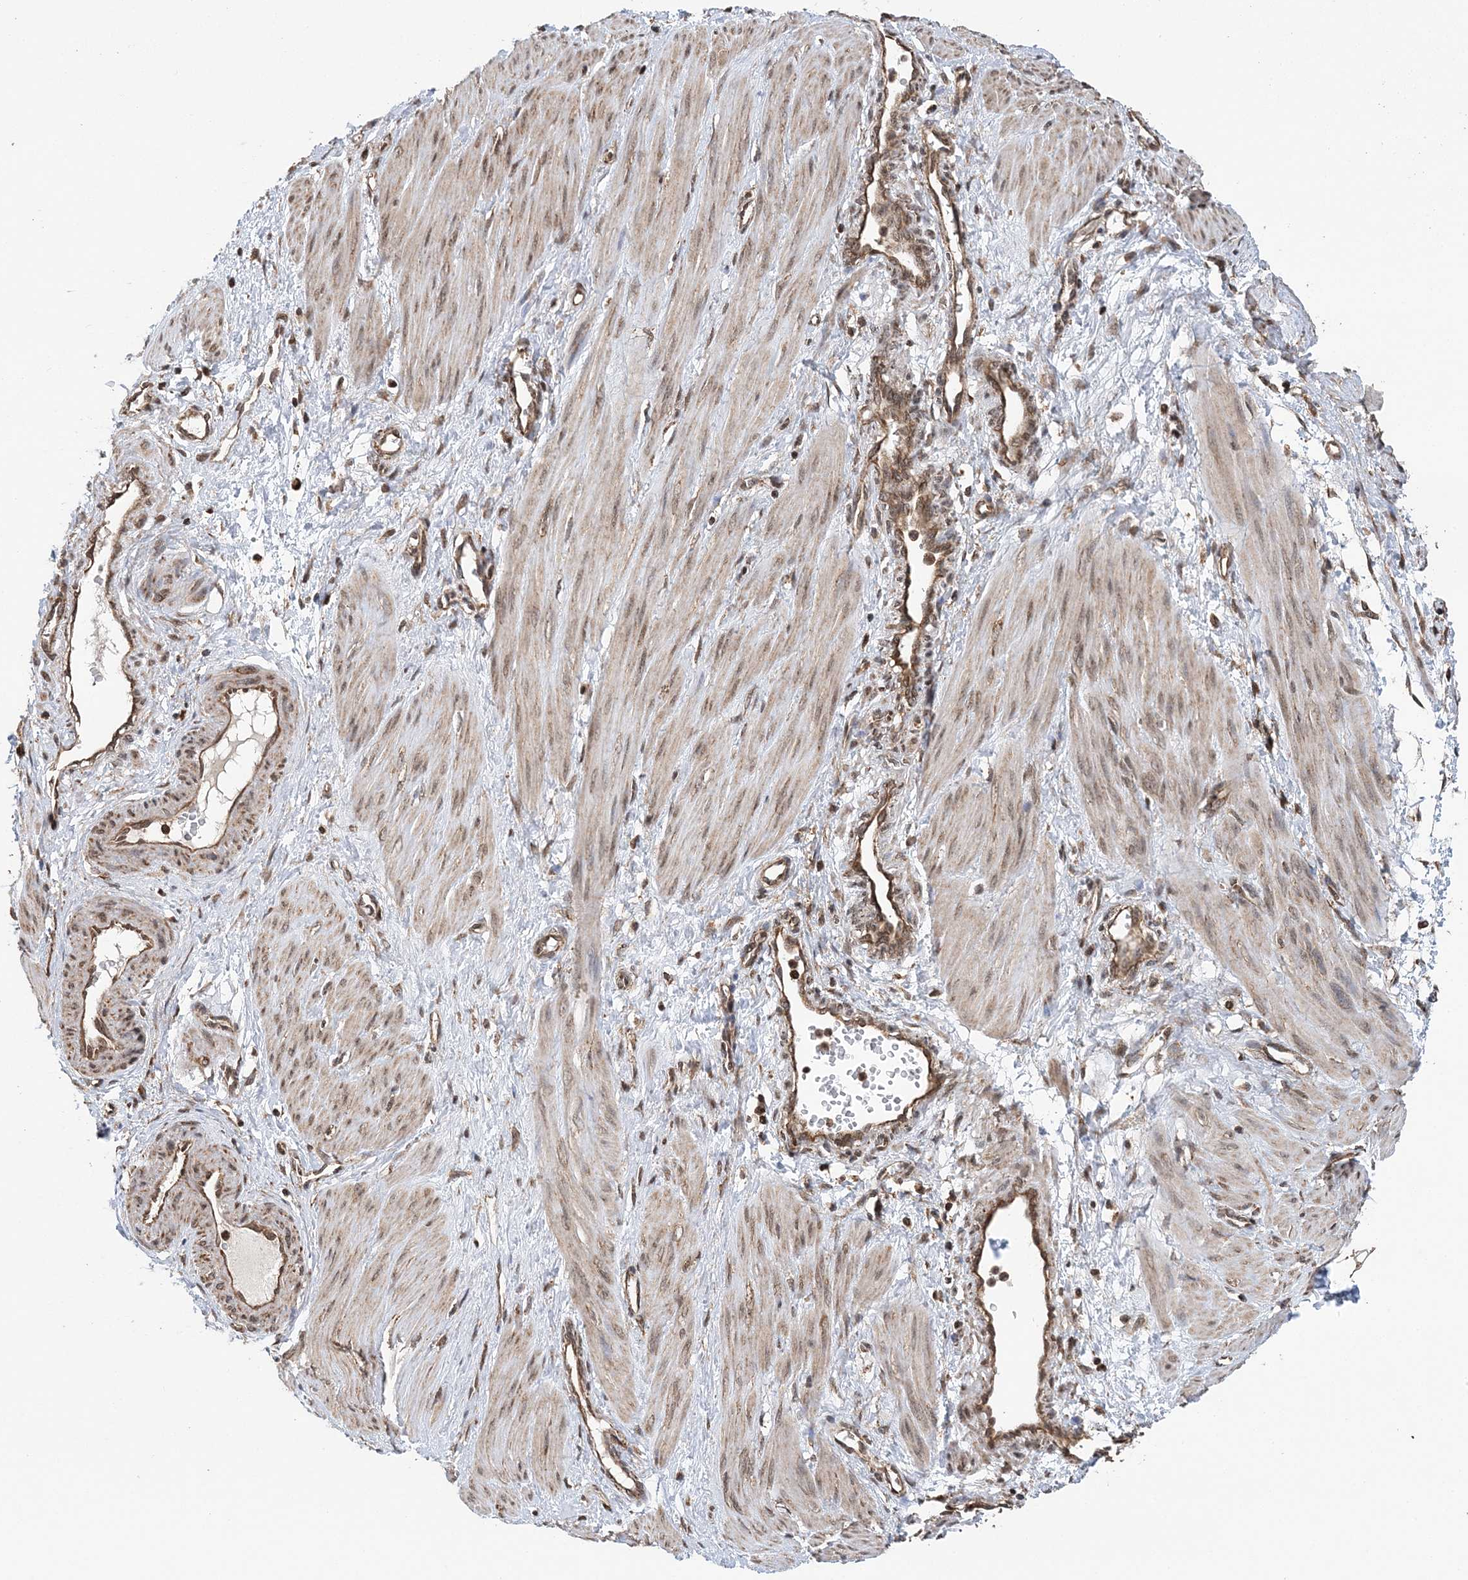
{"staining": {"intensity": "moderate", "quantity": ">75%", "location": "cytoplasmic/membranous,nuclear"}, "tissue": "smooth muscle", "cell_type": "Smooth muscle cells", "image_type": "normal", "snomed": [{"axis": "morphology", "description": "Normal tissue, NOS"}, {"axis": "topography", "description": "Endometrium"}], "caption": "Protein expression by immunohistochemistry exhibits moderate cytoplasmic/membranous,nuclear expression in approximately >75% of smooth muscle cells in unremarkable smooth muscle.", "gene": "PCBP1", "patient": {"sex": "female", "age": 33}}